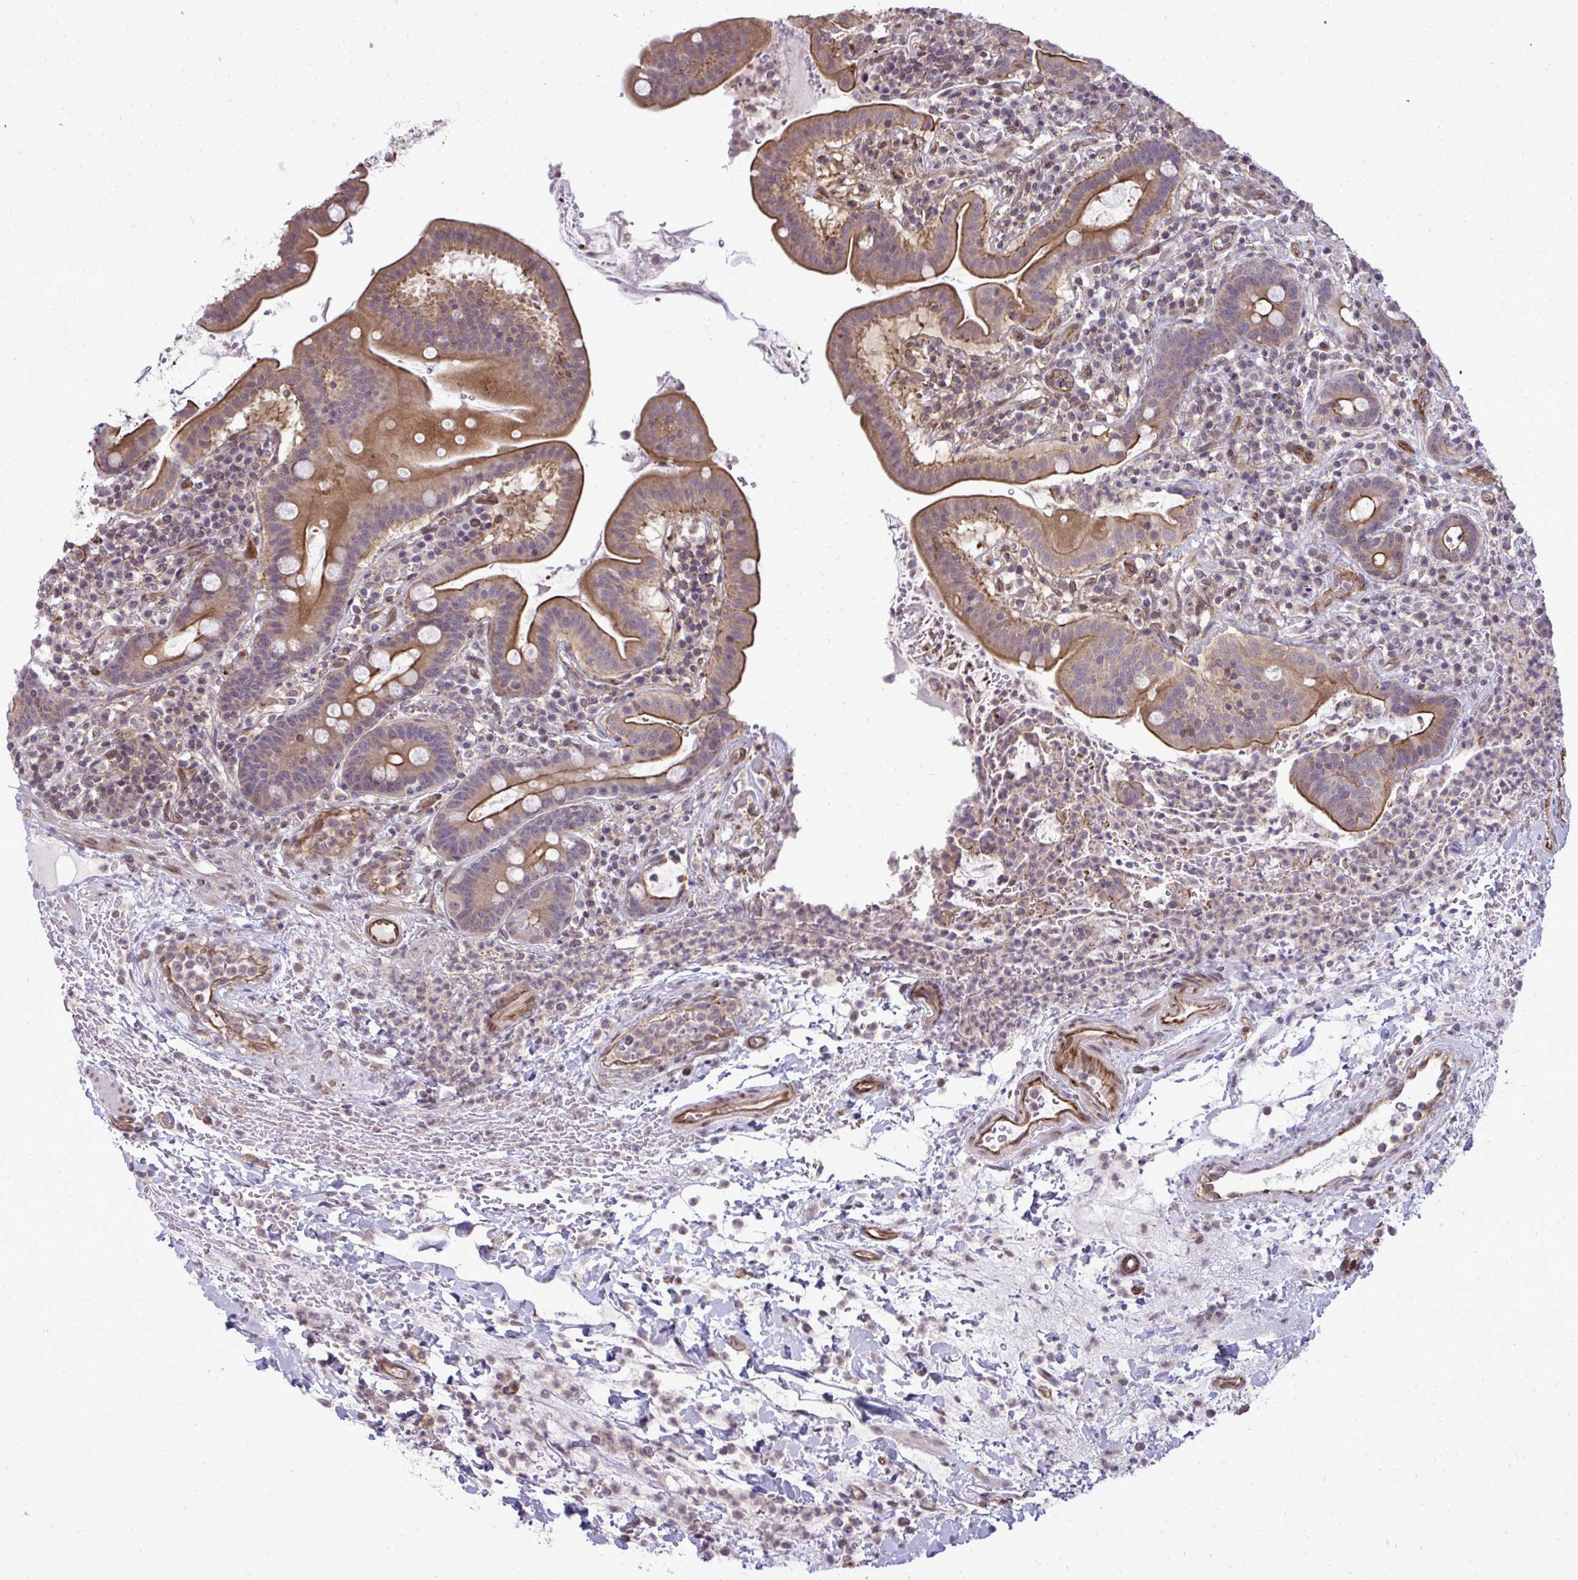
{"staining": {"intensity": "moderate", "quantity": ">75%", "location": "cytoplasmic/membranous"}, "tissue": "small intestine", "cell_type": "Glandular cells", "image_type": "normal", "snomed": [{"axis": "morphology", "description": "Normal tissue, NOS"}, {"axis": "topography", "description": "Small intestine"}], "caption": "Small intestine stained with immunohistochemistry demonstrates moderate cytoplasmic/membranous positivity in about >75% of glandular cells. The staining is performed using DAB (3,3'-diaminobenzidine) brown chromogen to label protein expression. The nuclei are counter-stained blue using hematoxylin.", "gene": "FUT10", "patient": {"sex": "male", "age": 26}}